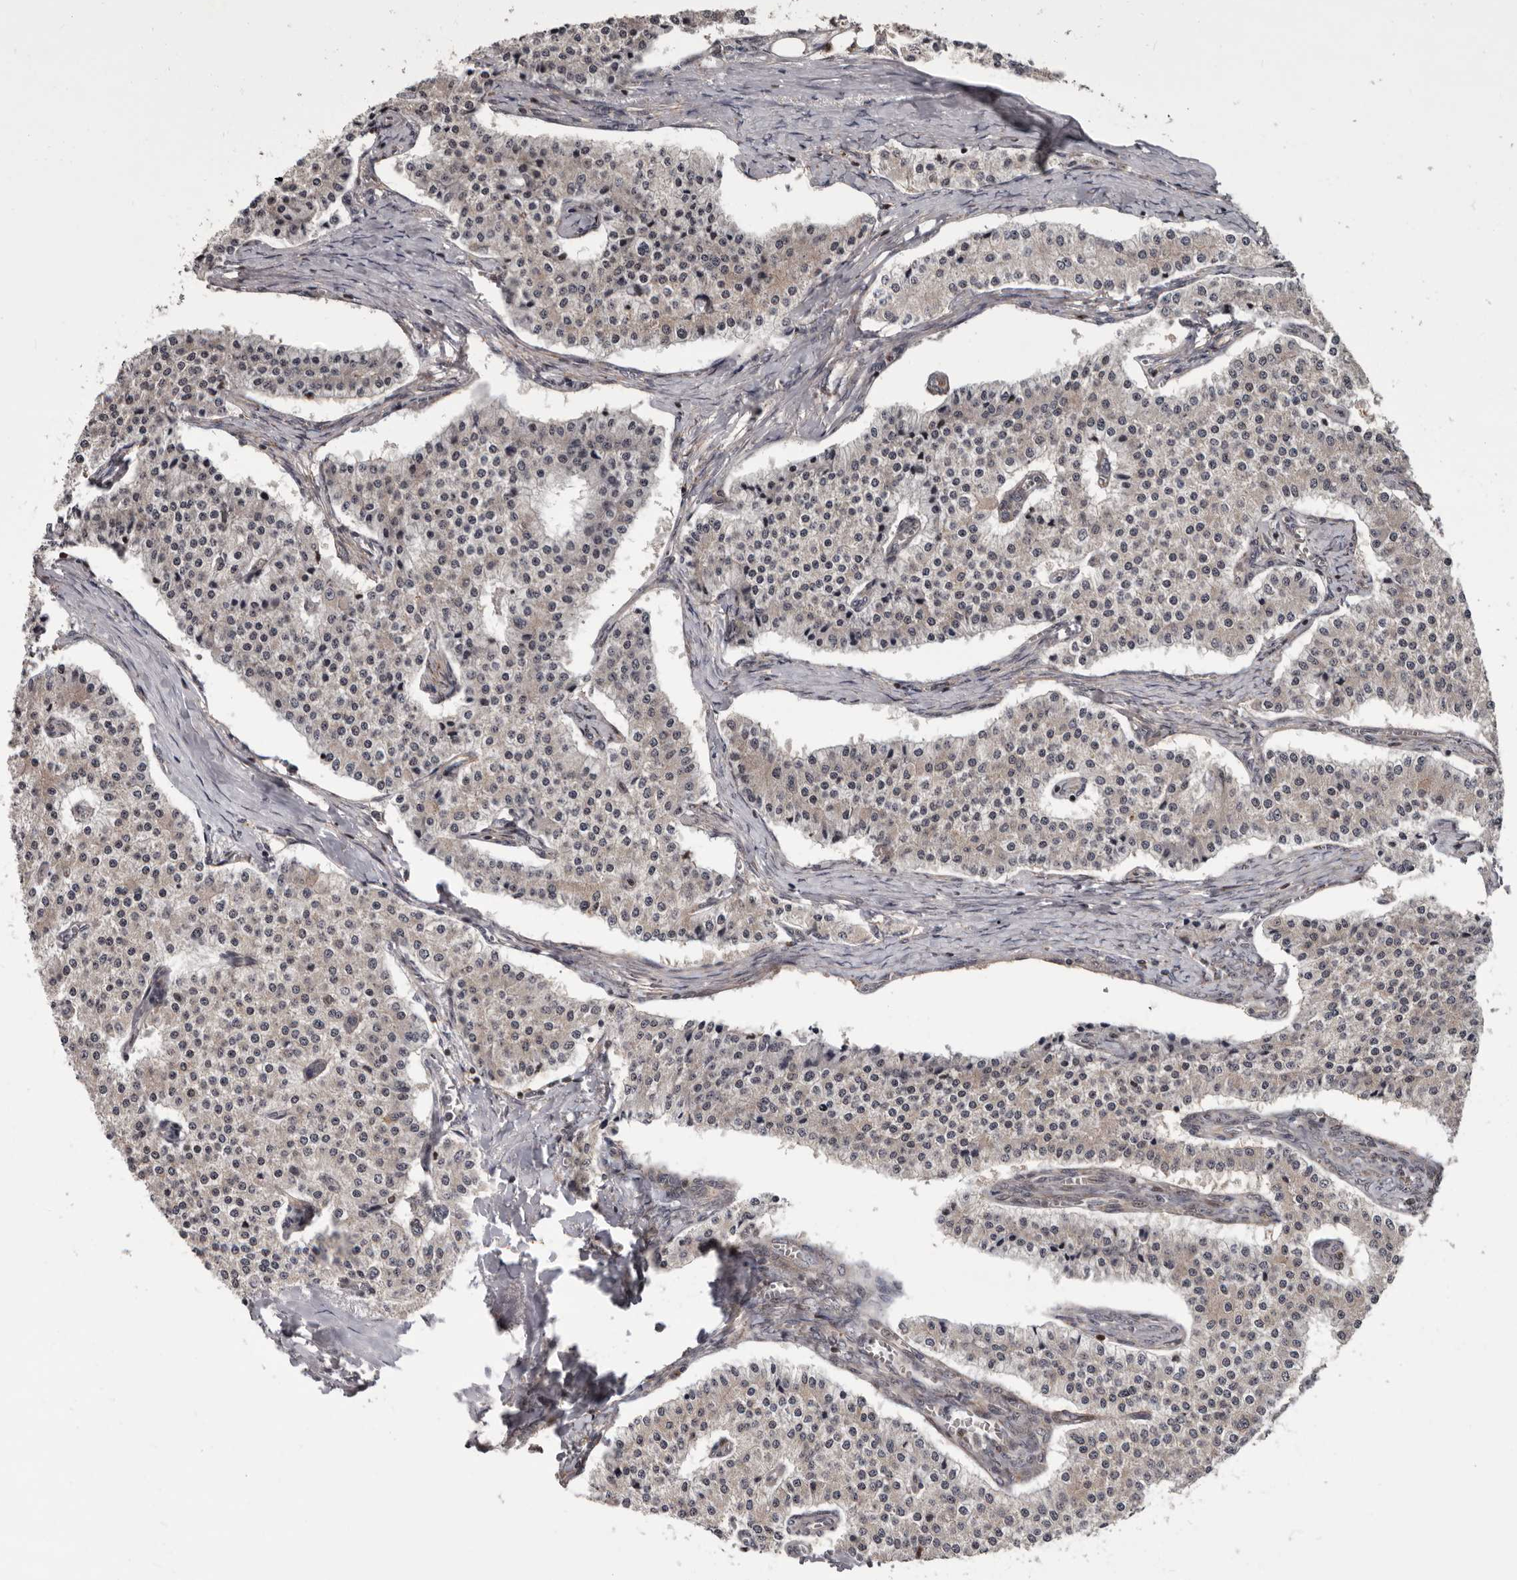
{"staining": {"intensity": "weak", "quantity": "<25%", "location": "cytoplasmic/membranous"}, "tissue": "carcinoid", "cell_type": "Tumor cells", "image_type": "cancer", "snomed": [{"axis": "morphology", "description": "Carcinoid, malignant, NOS"}, {"axis": "topography", "description": "Colon"}], "caption": "Tumor cells are negative for protein expression in human malignant carcinoid. (DAB immunohistochemistry (IHC), high magnification).", "gene": "FGFR4", "patient": {"sex": "female", "age": 52}}